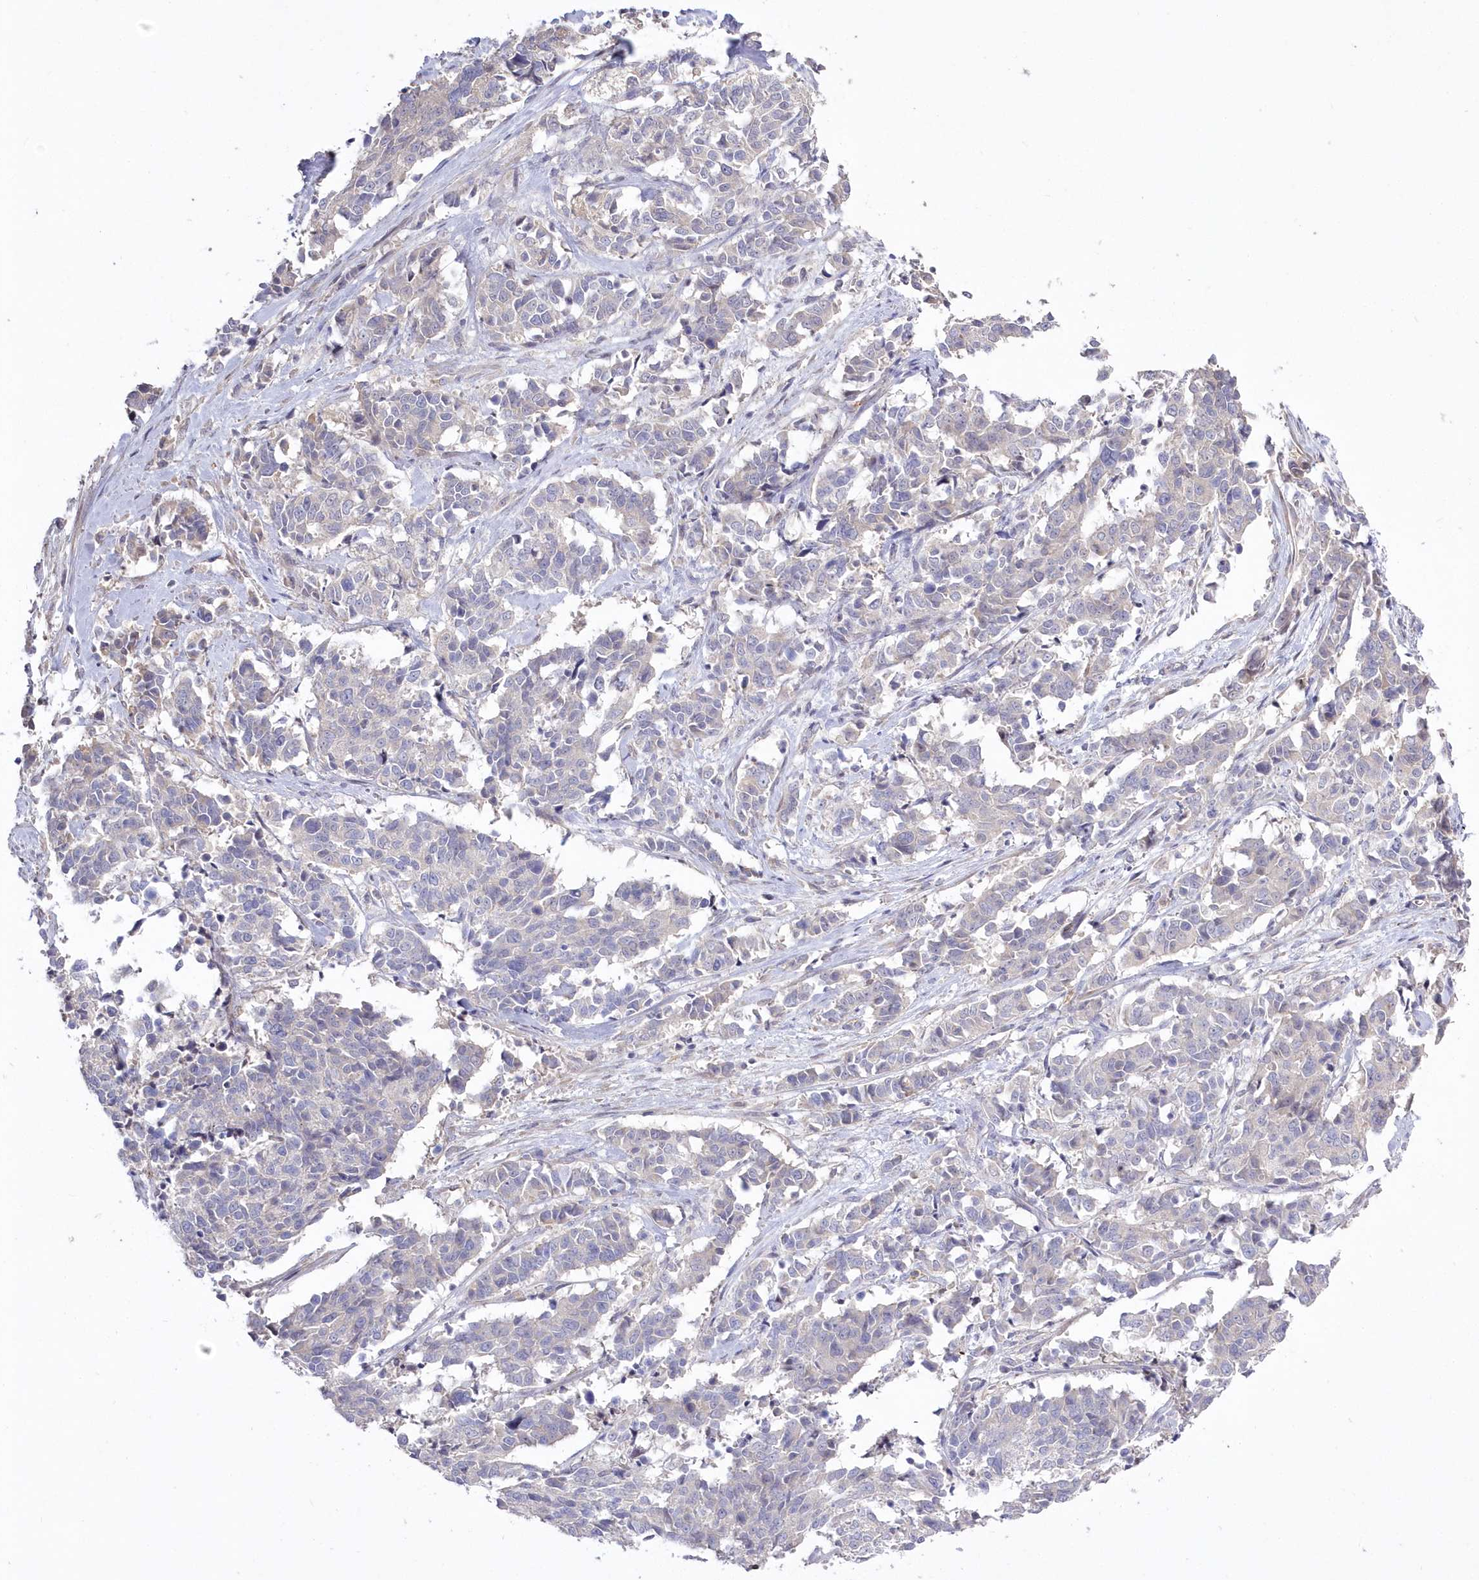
{"staining": {"intensity": "negative", "quantity": "none", "location": "none"}, "tissue": "cervical cancer", "cell_type": "Tumor cells", "image_type": "cancer", "snomed": [{"axis": "morphology", "description": "Normal tissue, NOS"}, {"axis": "morphology", "description": "Squamous cell carcinoma, NOS"}, {"axis": "topography", "description": "Cervix"}], "caption": "DAB (3,3'-diaminobenzidine) immunohistochemical staining of squamous cell carcinoma (cervical) demonstrates no significant staining in tumor cells.", "gene": "WBP1L", "patient": {"sex": "female", "age": 35}}